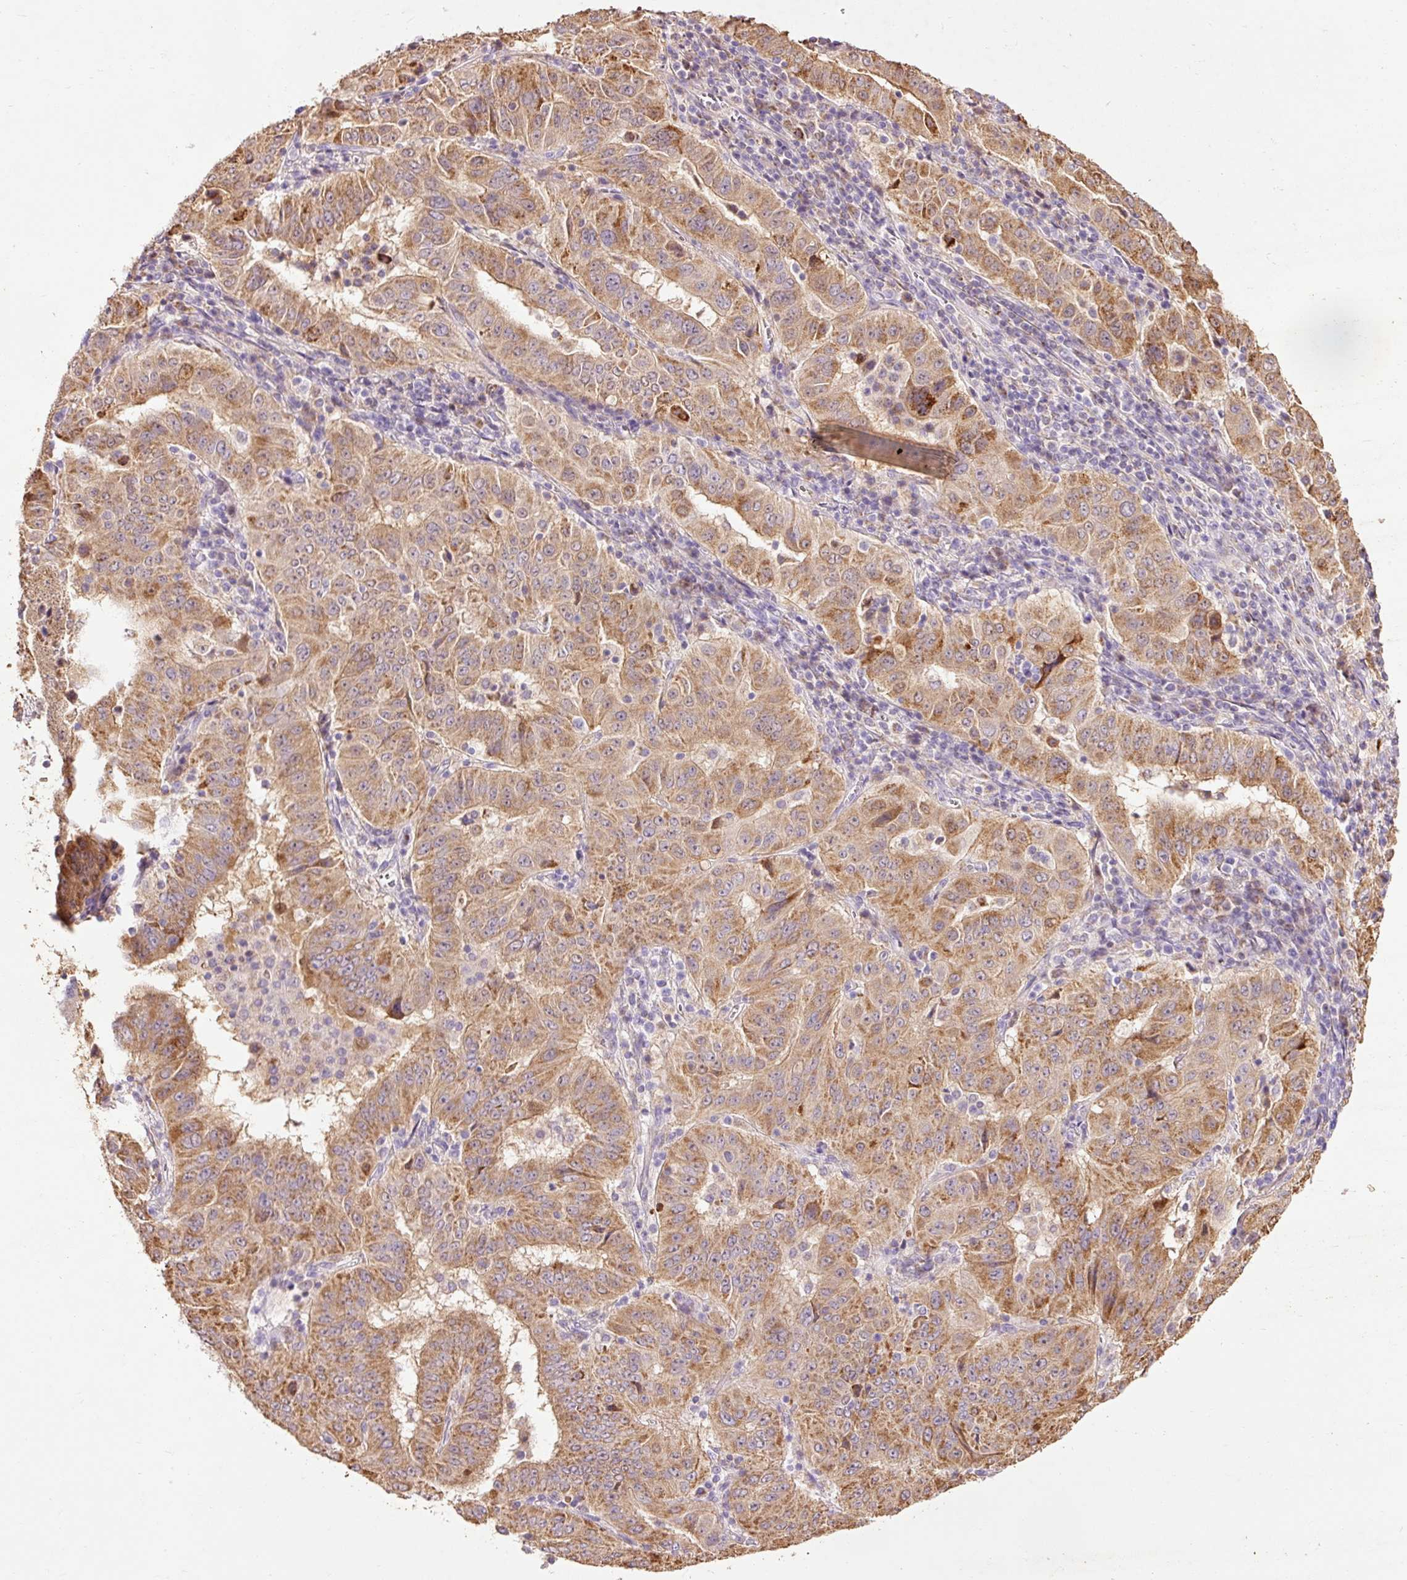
{"staining": {"intensity": "moderate", "quantity": ">75%", "location": "cytoplasmic/membranous"}, "tissue": "pancreatic cancer", "cell_type": "Tumor cells", "image_type": "cancer", "snomed": [{"axis": "morphology", "description": "Adenocarcinoma, NOS"}, {"axis": "topography", "description": "Pancreas"}], "caption": "Protein expression by IHC shows moderate cytoplasmic/membranous staining in approximately >75% of tumor cells in adenocarcinoma (pancreatic). The staining was performed using DAB, with brown indicating positive protein expression. Nuclei are stained blue with hematoxylin.", "gene": "PRDX5", "patient": {"sex": "male", "age": 63}}